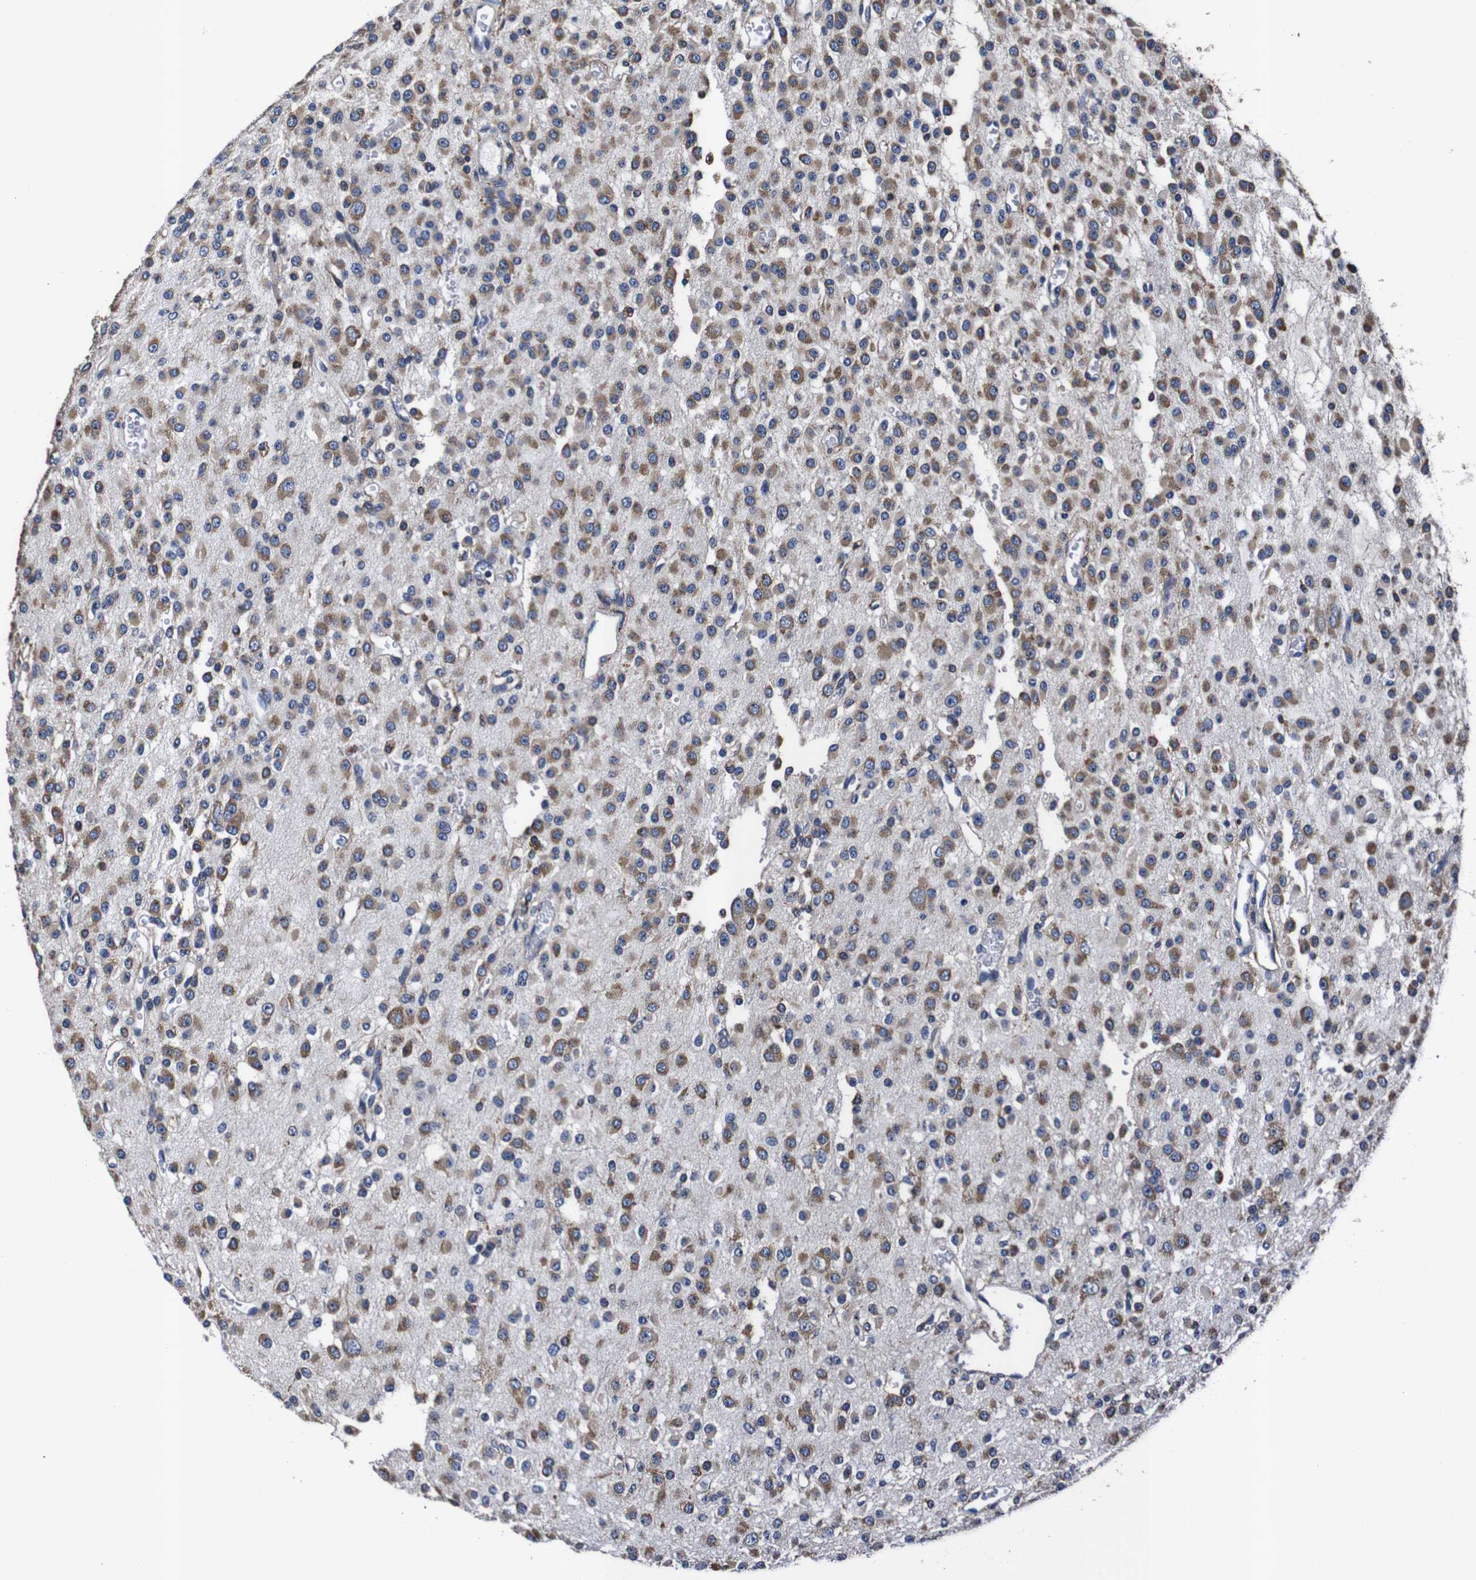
{"staining": {"intensity": "moderate", "quantity": ">75%", "location": "cytoplasmic/membranous"}, "tissue": "glioma", "cell_type": "Tumor cells", "image_type": "cancer", "snomed": [{"axis": "morphology", "description": "Glioma, malignant, Low grade"}, {"axis": "topography", "description": "Brain"}], "caption": "Protein expression analysis of human glioma reveals moderate cytoplasmic/membranous expression in about >75% of tumor cells.", "gene": "PPIB", "patient": {"sex": "male", "age": 38}}